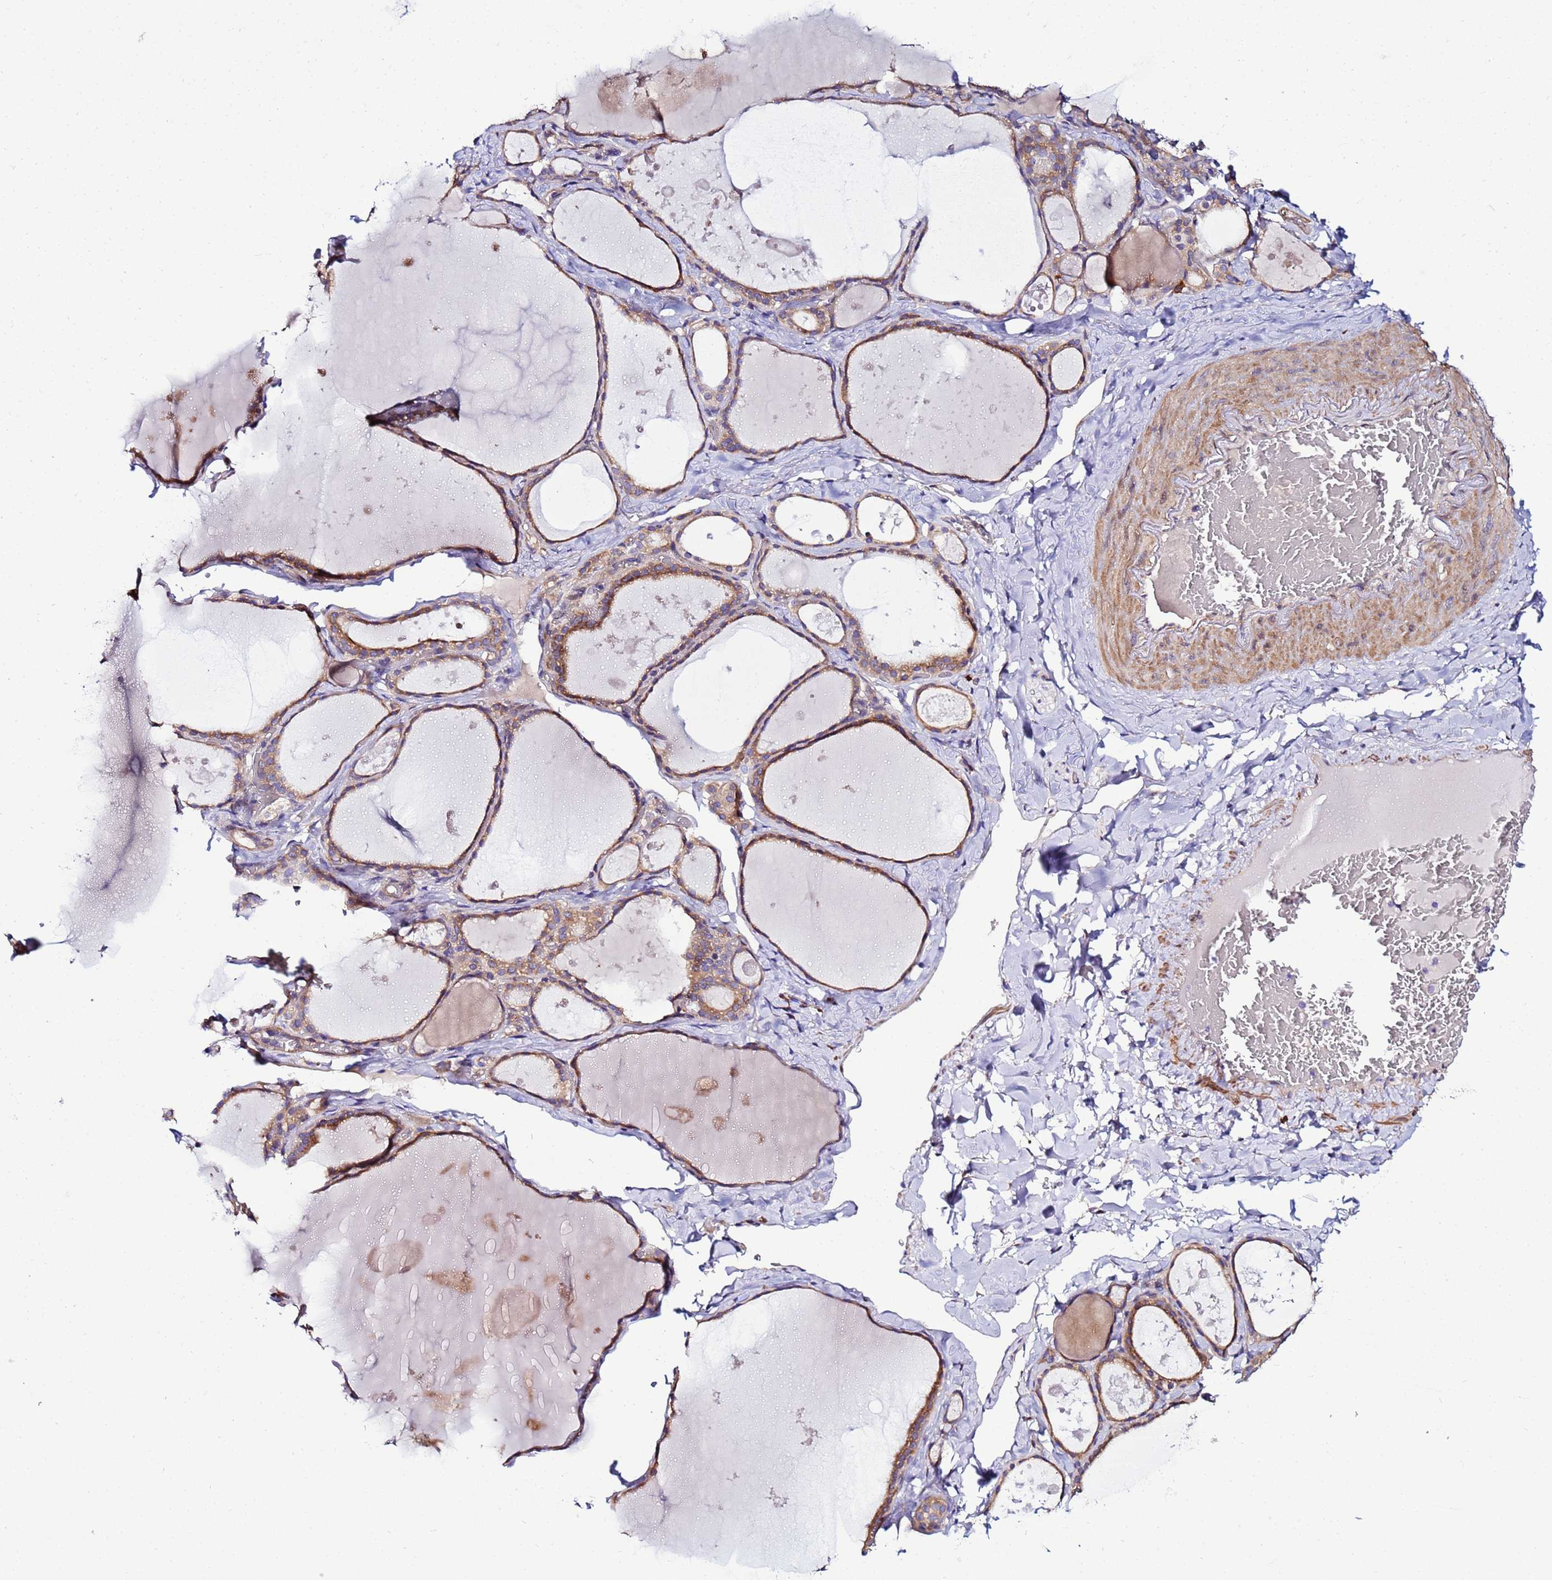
{"staining": {"intensity": "moderate", "quantity": ">75%", "location": "cytoplasmic/membranous"}, "tissue": "thyroid gland", "cell_type": "Glandular cells", "image_type": "normal", "snomed": [{"axis": "morphology", "description": "Normal tissue, NOS"}, {"axis": "topography", "description": "Thyroid gland"}], "caption": "Protein staining exhibits moderate cytoplasmic/membranous expression in about >75% of glandular cells in normal thyroid gland. The staining was performed using DAB (3,3'-diaminobenzidine) to visualize the protein expression in brown, while the nuclei were stained in blue with hematoxylin (Magnification: 20x).", "gene": "JRKL", "patient": {"sex": "male", "age": 56}}